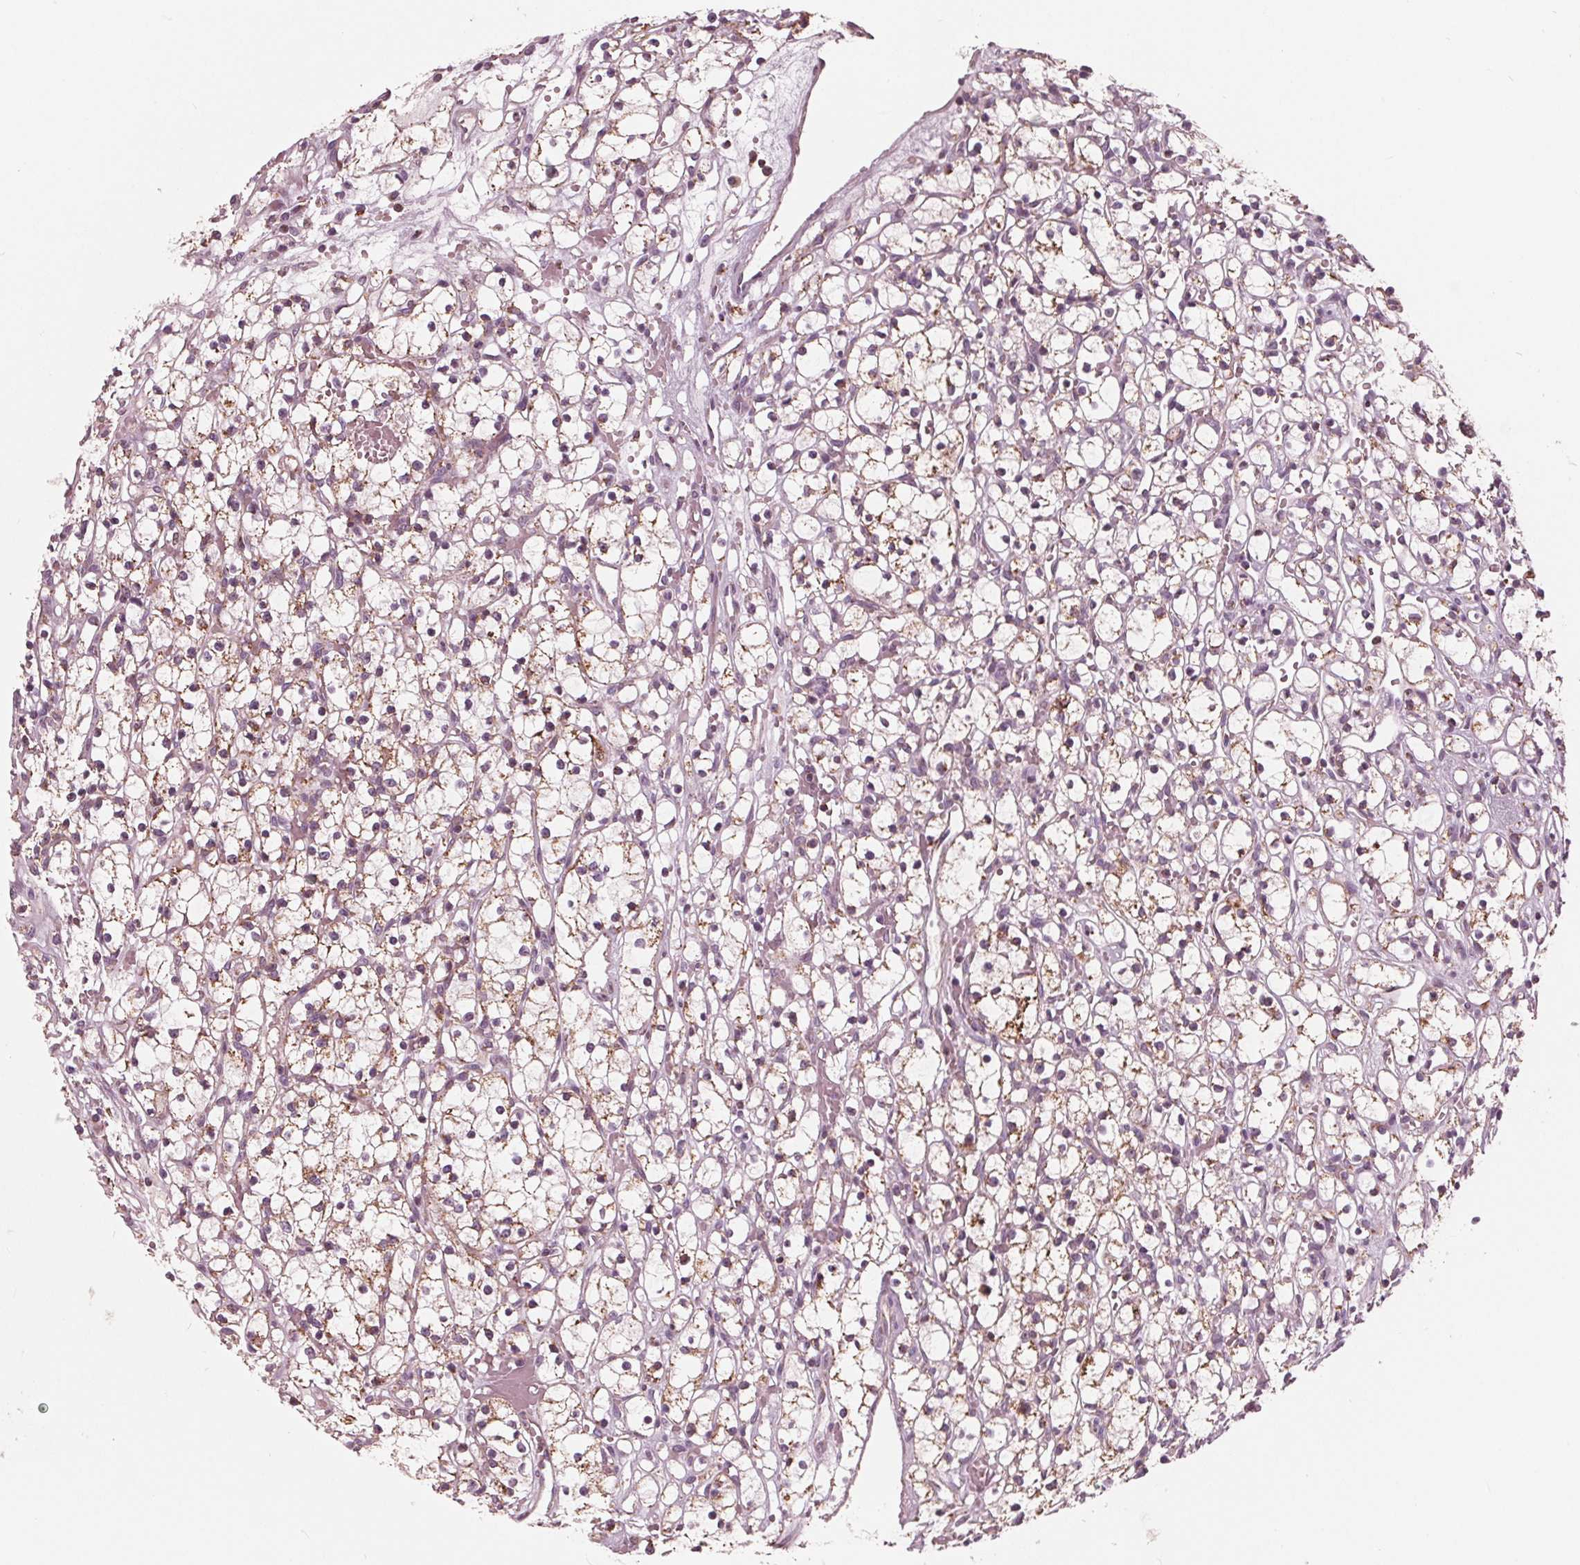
{"staining": {"intensity": "moderate", "quantity": "<25%", "location": "cytoplasmic/membranous"}, "tissue": "renal cancer", "cell_type": "Tumor cells", "image_type": "cancer", "snomed": [{"axis": "morphology", "description": "Adenocarcinoma, NOS"}, {"axis": "topography", "description": "Kidney"}], "caption": "A brown stain highlights moderate cytoplasmic/membranous staining of a protein in human renal cancer tumor cells.", "gene": "DCAF4L2", "patient": {"sex": "female", "age": 59}}